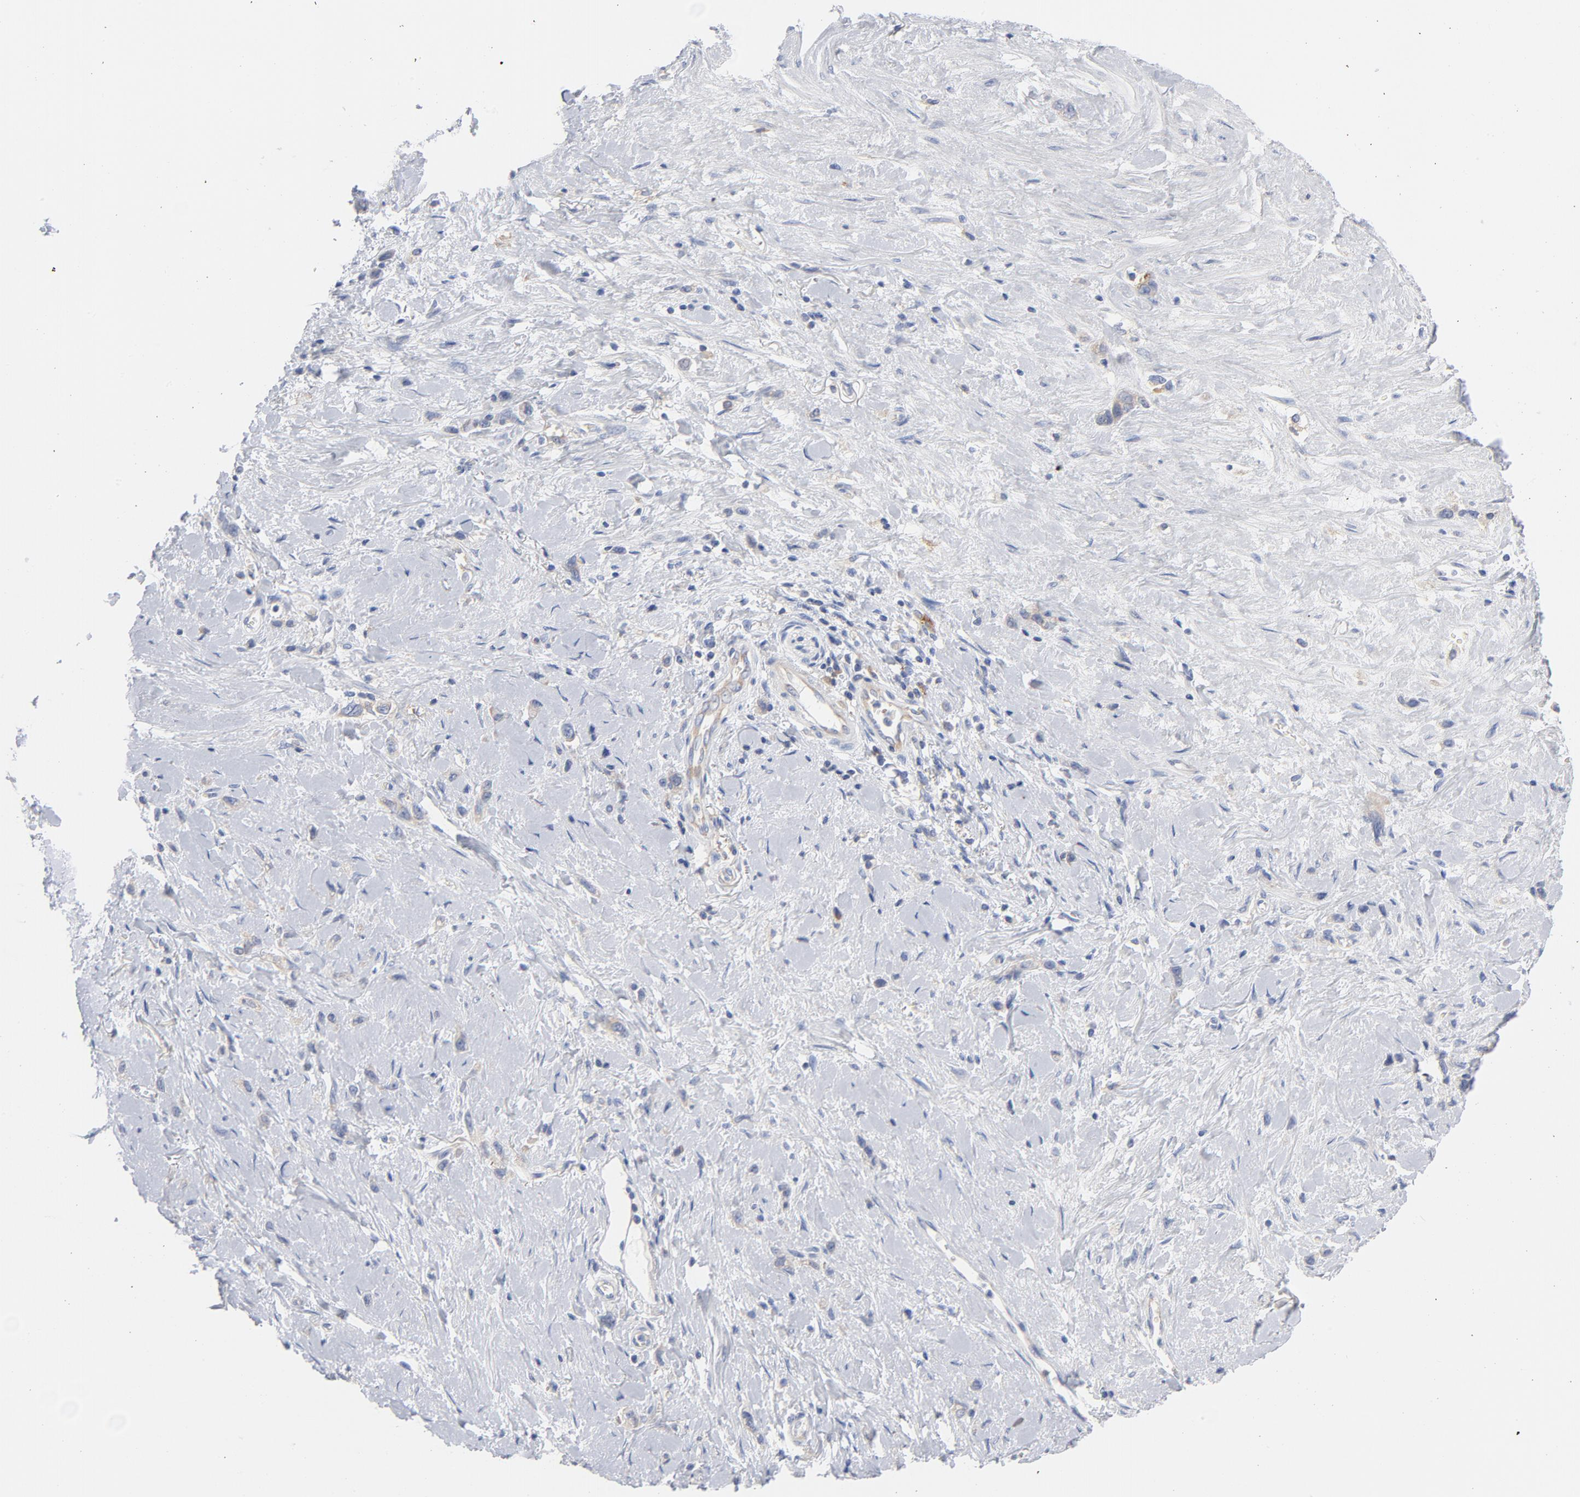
{"staining": {"intensity": "weak", "quantity": "25%-75%", "location": "cytoplasmic/membranous"}, "tissue": "stomach cancer", "cell_type": "Tumor cells", "image_type": "cancer", "snomed": [{"axis": "morphology", "description": "Normal tissue, NOS"}, {"axis": "morphology", "description": "Adenocarcinoma, NOS"}, {"axis": "morphology", "description": "Adenocarcinoma, High grade"}, {"axis": "topography", "description": "Stomach, upper"}, {"axis": "topography", "description": "Stomach"}], "caption": "DAB (3,3'-diaminobenzidine) immunohistochemical staining of adenocarcinoma (stomach) exhibits weak cytoplasmic/membranous protein positivity in approximately 25%-75% of tumor cells.", "gene": "CD86", "patient": {"sex": "female", "age": 65}}